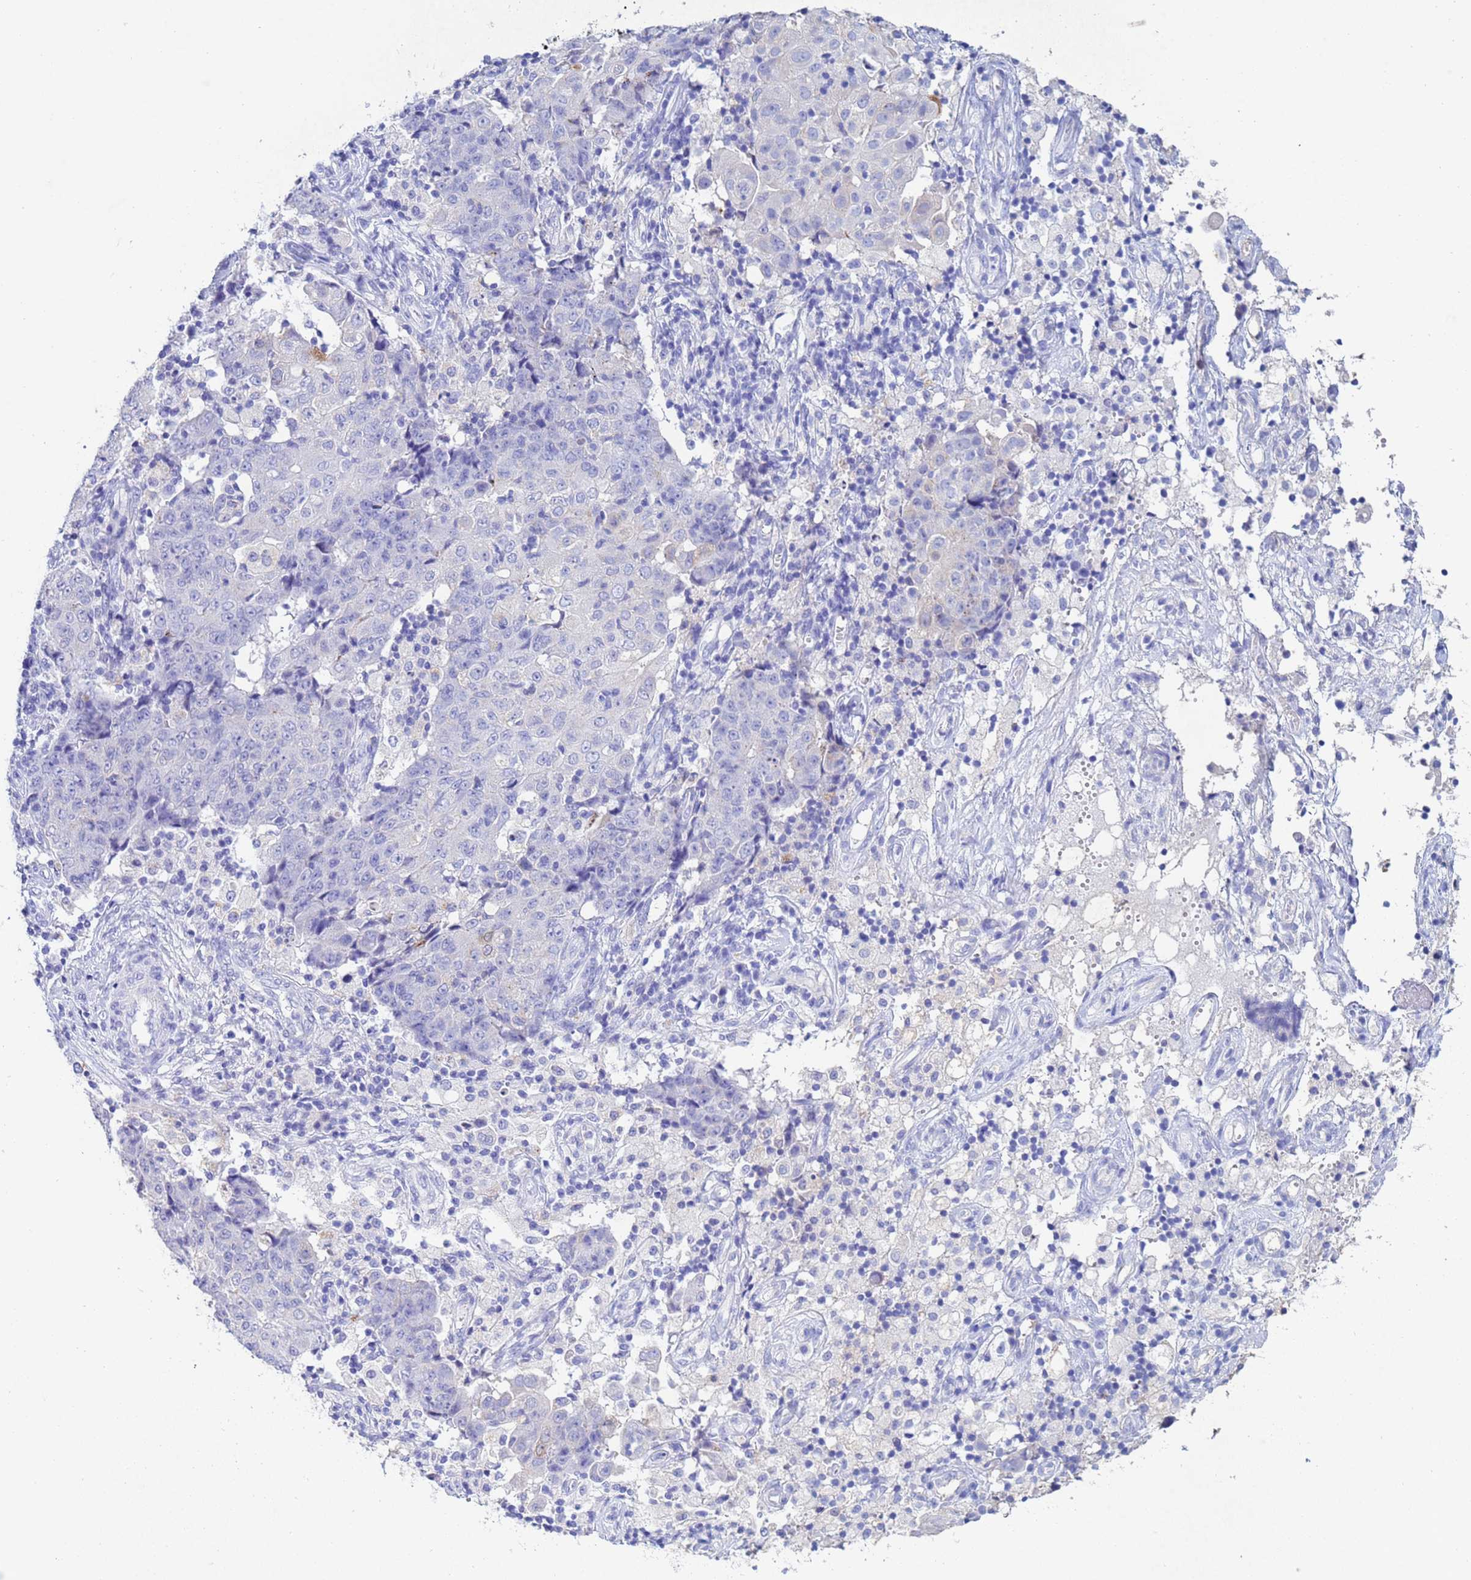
{"staining": {"intensity": "negative", "quantity": "none", "location": "none"}, "tissue": "ovarian cancer", "cell_type": "Tumor cells", "image_type": "cancer", "snomed": [{"axis": "morphology", "description": "Carcinoma, endometroid"}, {"axis": "topography", "description": "Ovary"}], "caption": "Ovarian cancer was stained to show a protein in brown. There is no significant positivity in tumor cells.", "gene": "CSTB", "patient": {"sex": "female", "age": 42}}